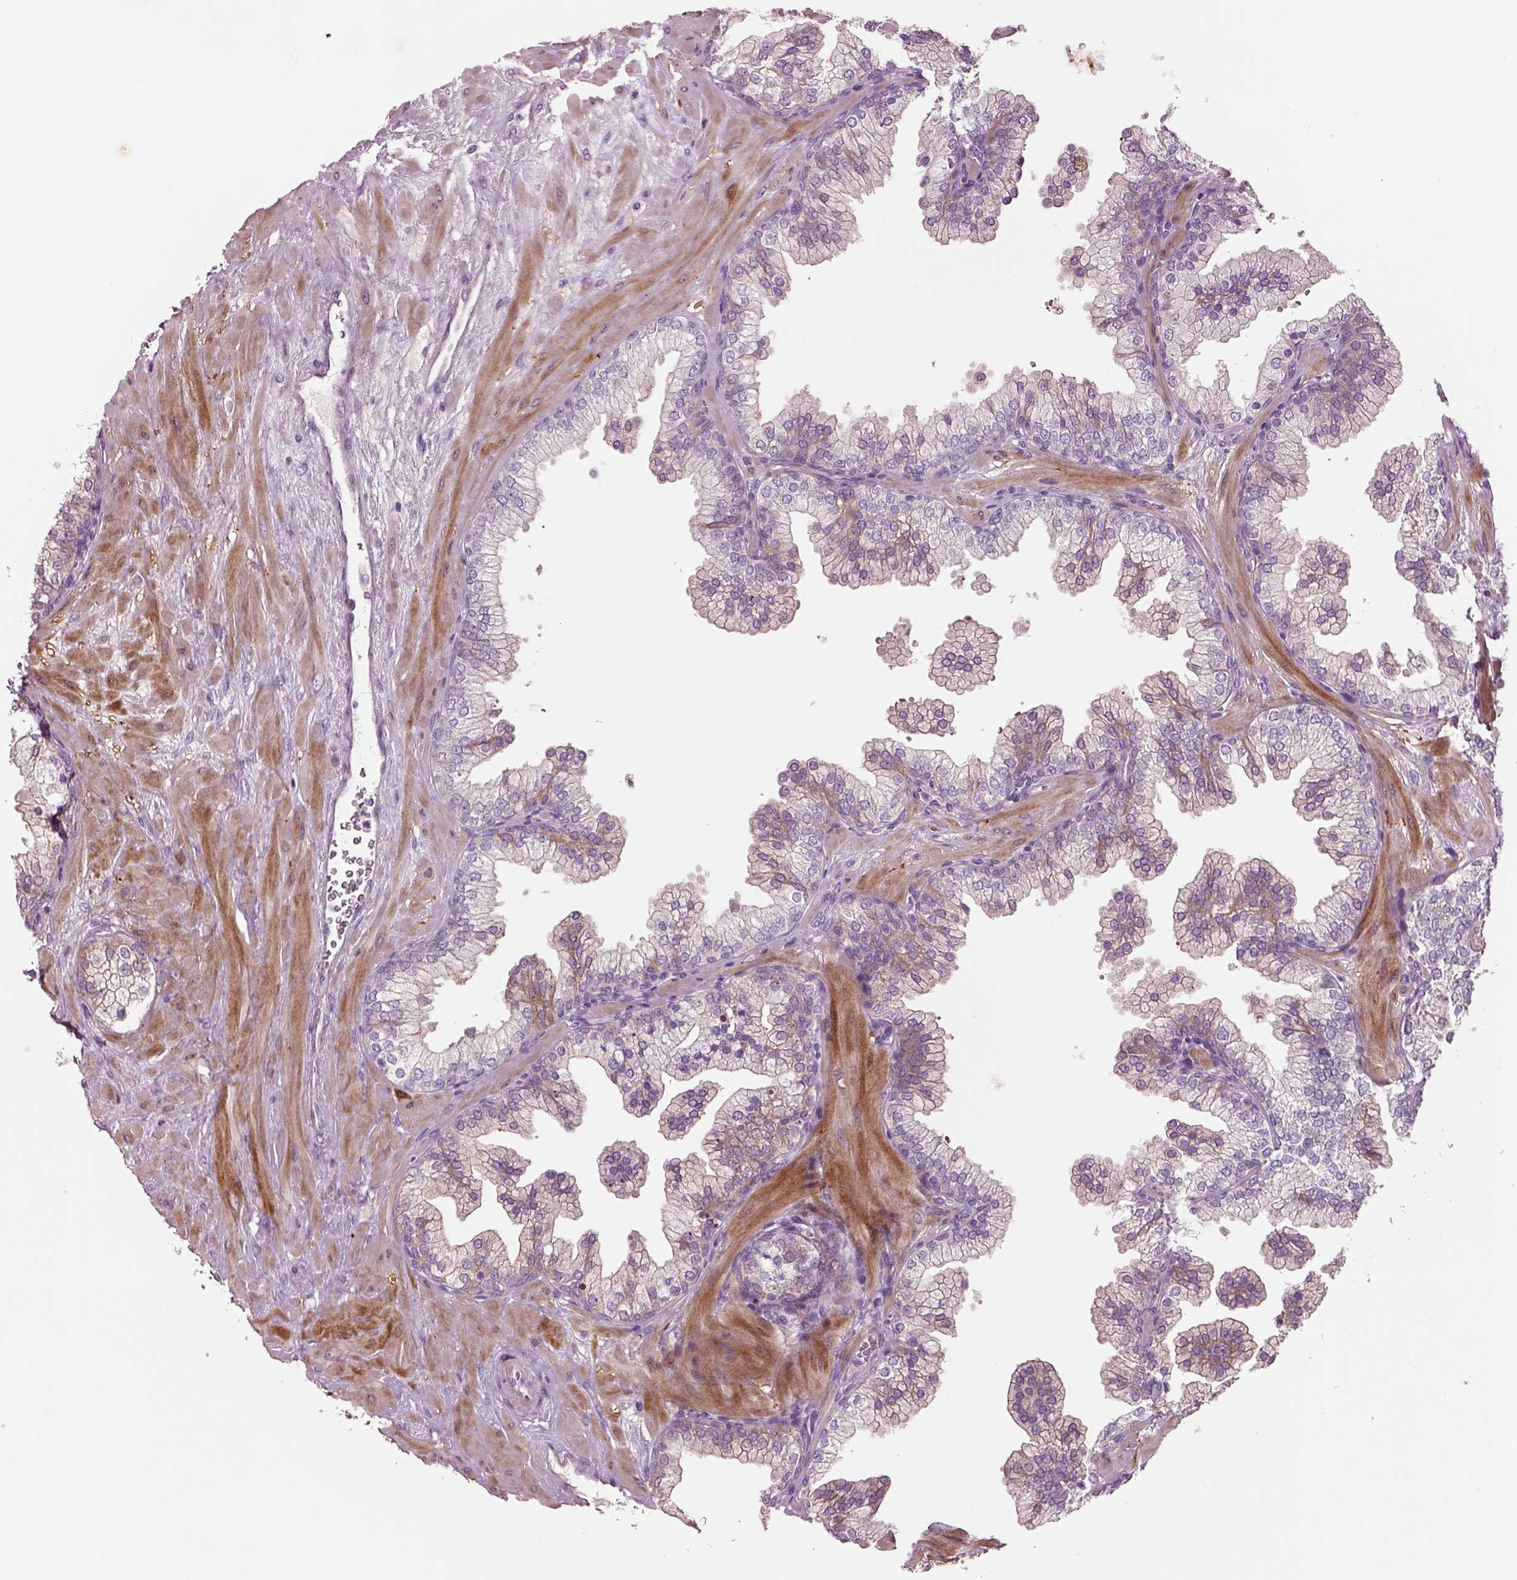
{"staining": {"intensity": "negative", "quantity": "none", "location": "none"}, "tissue": "prostate", "cell_type": "Glandular cells", "image_type": "normal", "snomed": [{"axis": "morphology", "description": "Normal tissue, NOS"}, {"axis": "topography", "description": "Prostate"}, {"axis": "topography", "description": "Peripheral nerve tissue"}], "caption": "DAB immunohistochemical staining of normal prostate reveals no significant staining in glandular cells. (DAB (3,3'-diaminobenzidine) immunohistochemistry (IHC) visualized using brightfield microscopy, high magnification).", "gene": "PLPP7", "patient": {"sex": "male", "age": 61}}